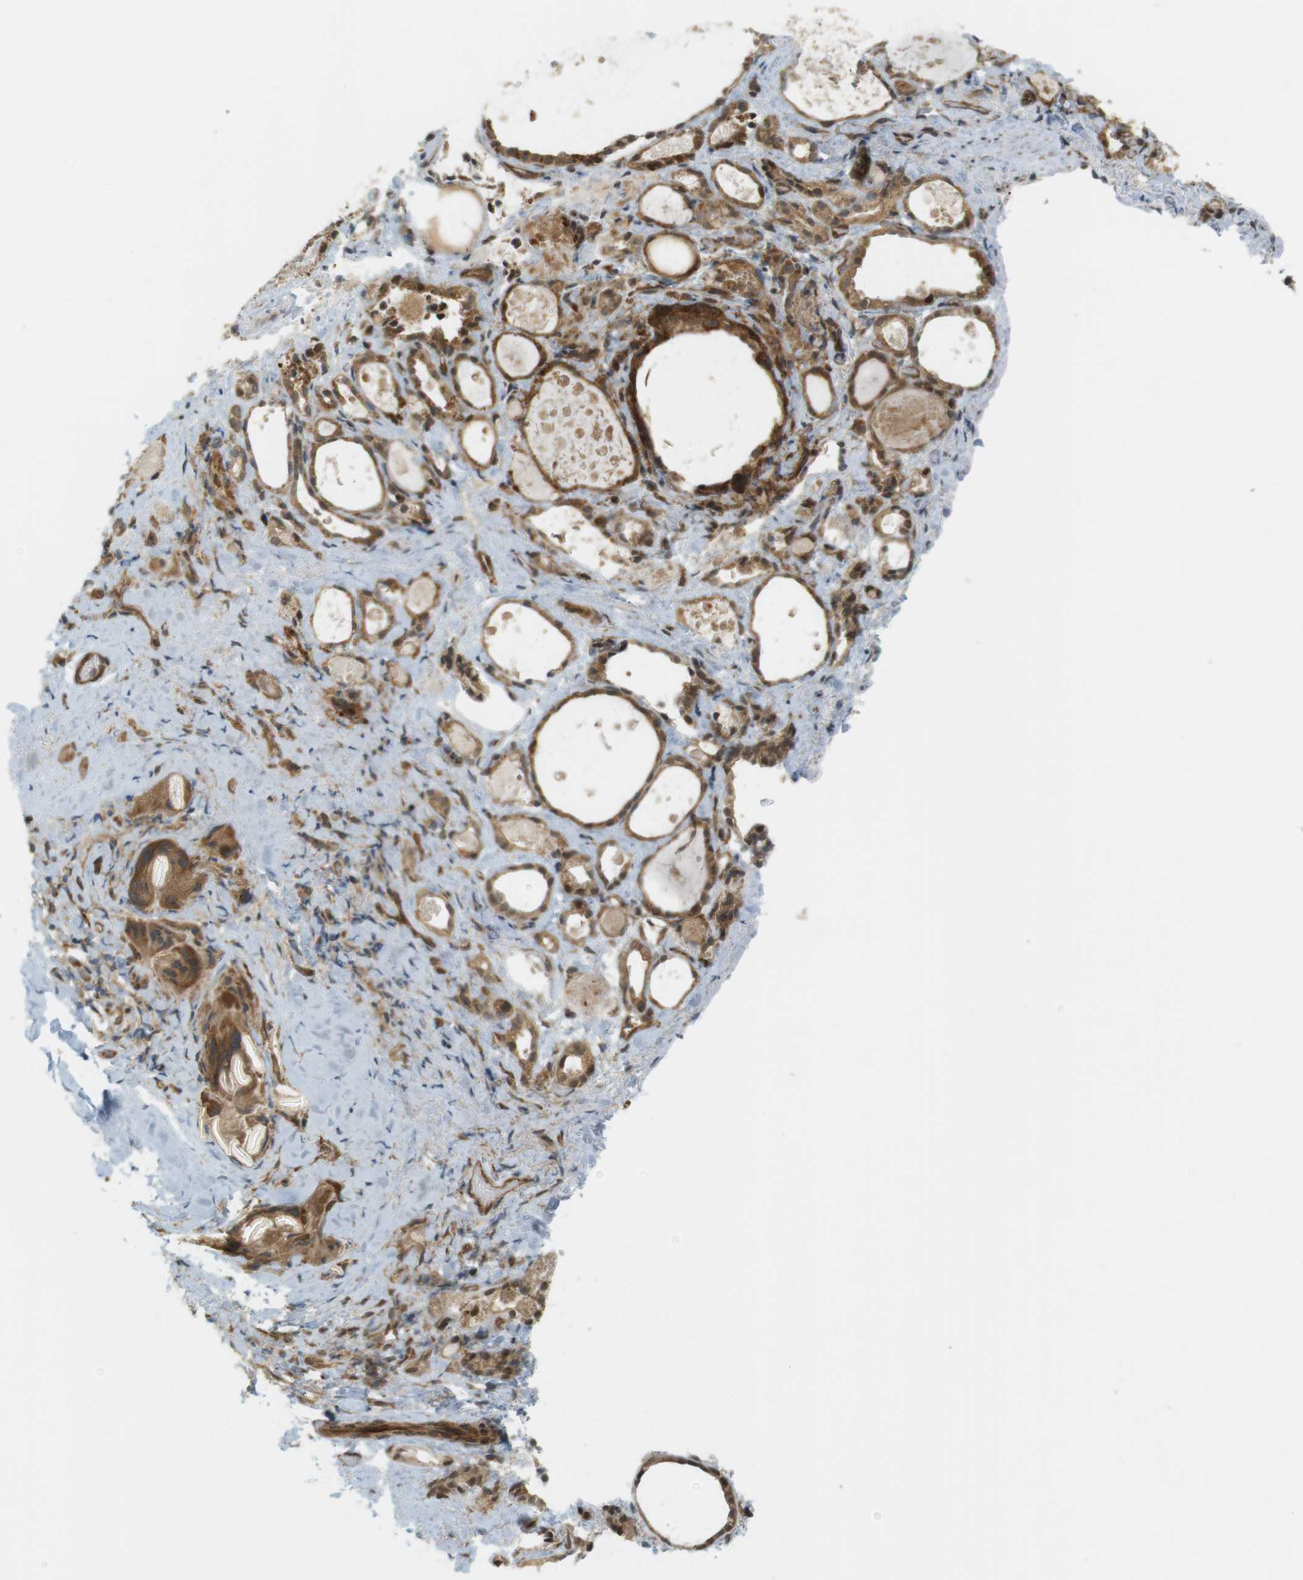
{"staining": {"intensity": "strong", "quantity": ">75%", "location": "cytoplasmic/membranous"}, "tissue": "thyroid gland", "cell_type": "Glandular cells", "image_type": "normal", "snomed": [{"axis": "morphology", "description": "Normal tissue, NOS"}, {"axis": "topography", "description": "Thyroid gland"}], "caption": "IHC image of normal thyroid gland: human thyroid gland stained using immunohistochemistry shows high levels of strong protein expression localized specifically in the cytoplasmic/membranous of glandular cells, appearing as a cytoplasmic/membranous brown color.", "gene": "PA2G4", "patient": {"sex": "female", "age": 75}}